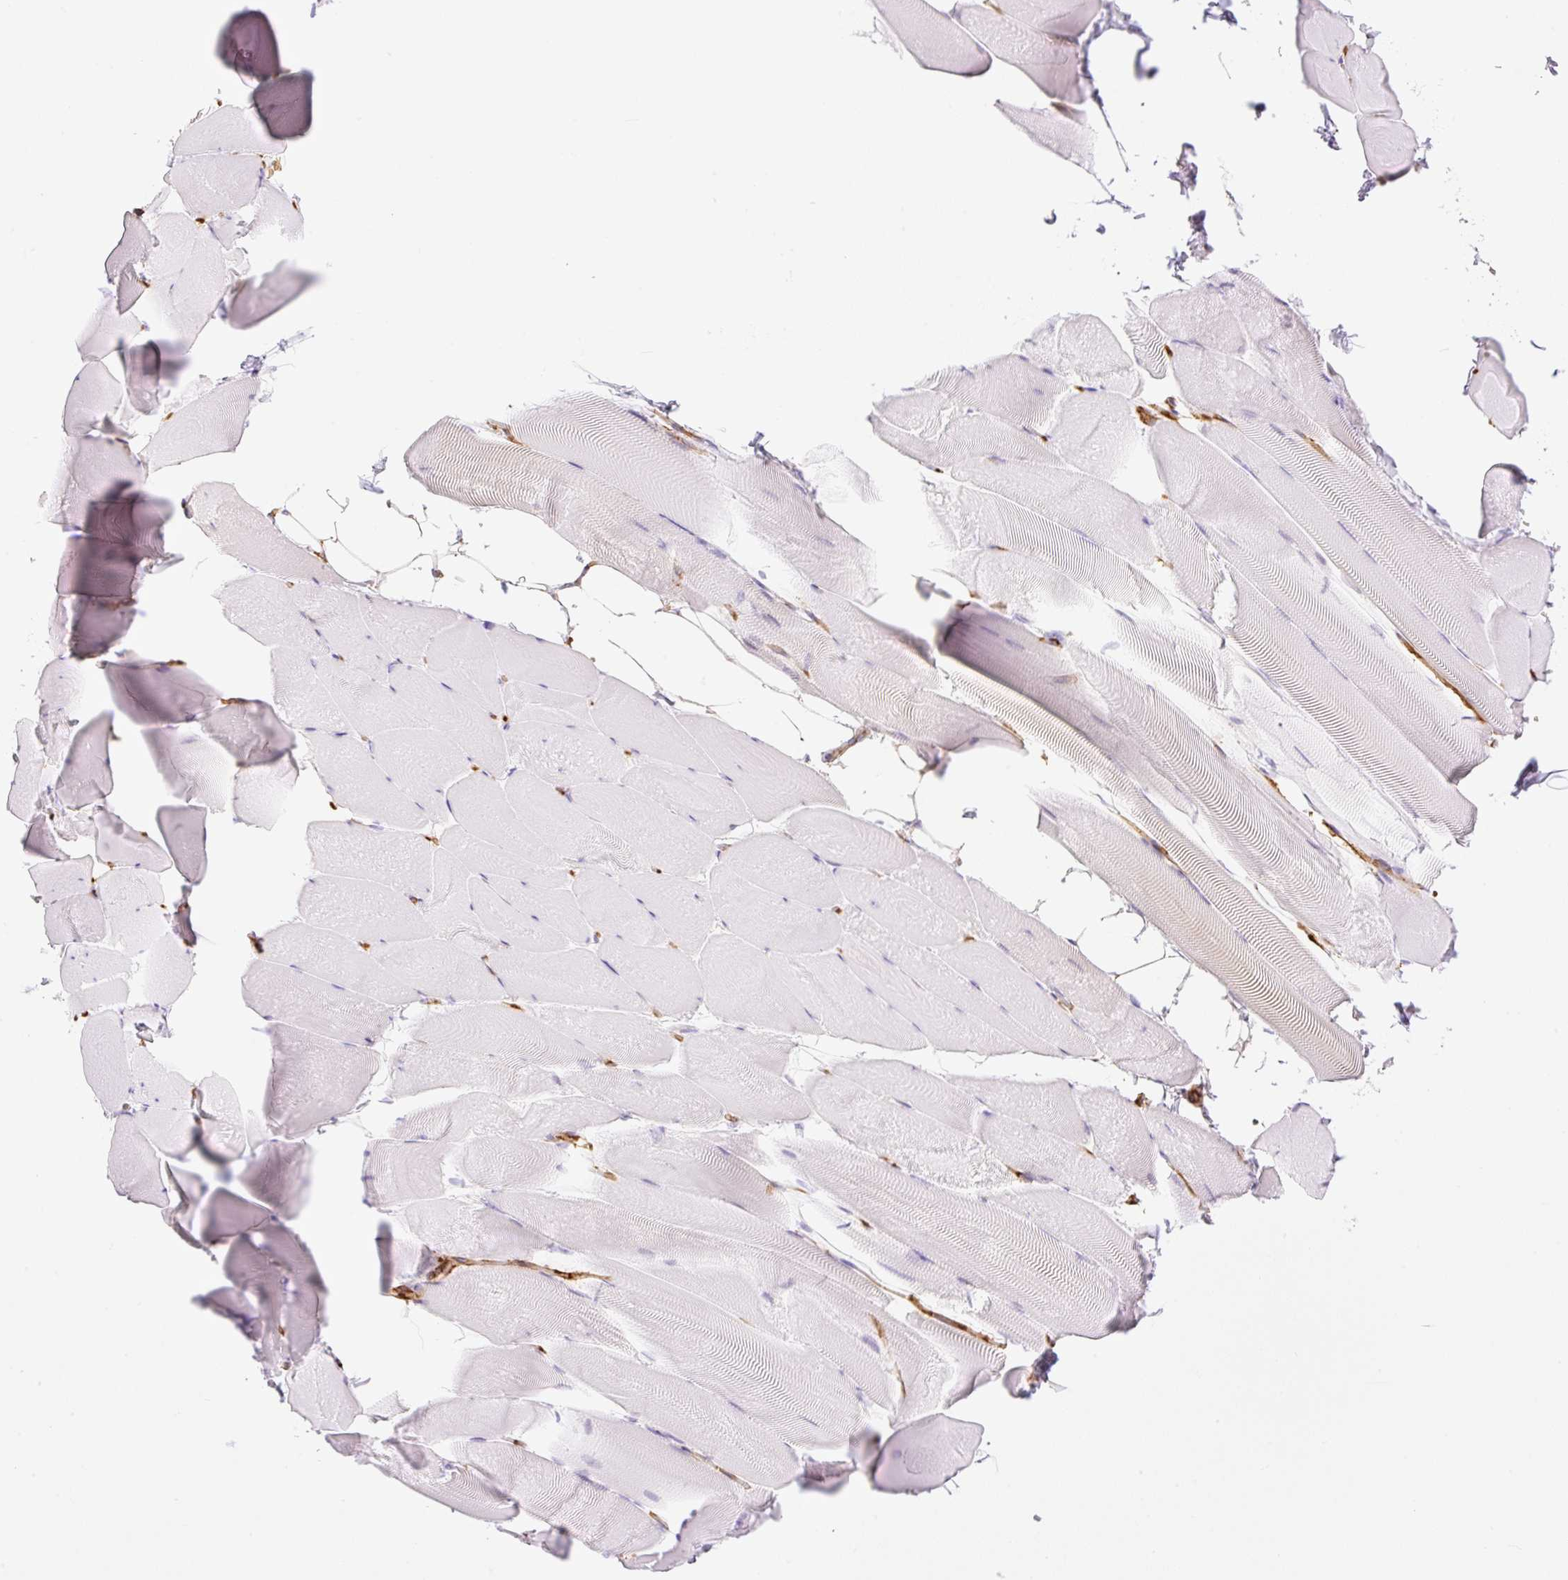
{"staining": {"intensity": "negative", "quantity": "none", "location": "none"}, "tissue": "skeletal muscle", "cell_type": "Myocytes", "image_type": "normal", "snomed": [{"axis": "morphology", "description": "Normal tissue, NOS"}, {"axis": "topography", "description": "Skeletal muscle"}], "caption": "DAB immunohistochemical staining of unremarkable human skeletal muscle reveals no significant staining in myocytes.", "gene": "EHD1", "patient": {"sex": "female", "age": 64}}